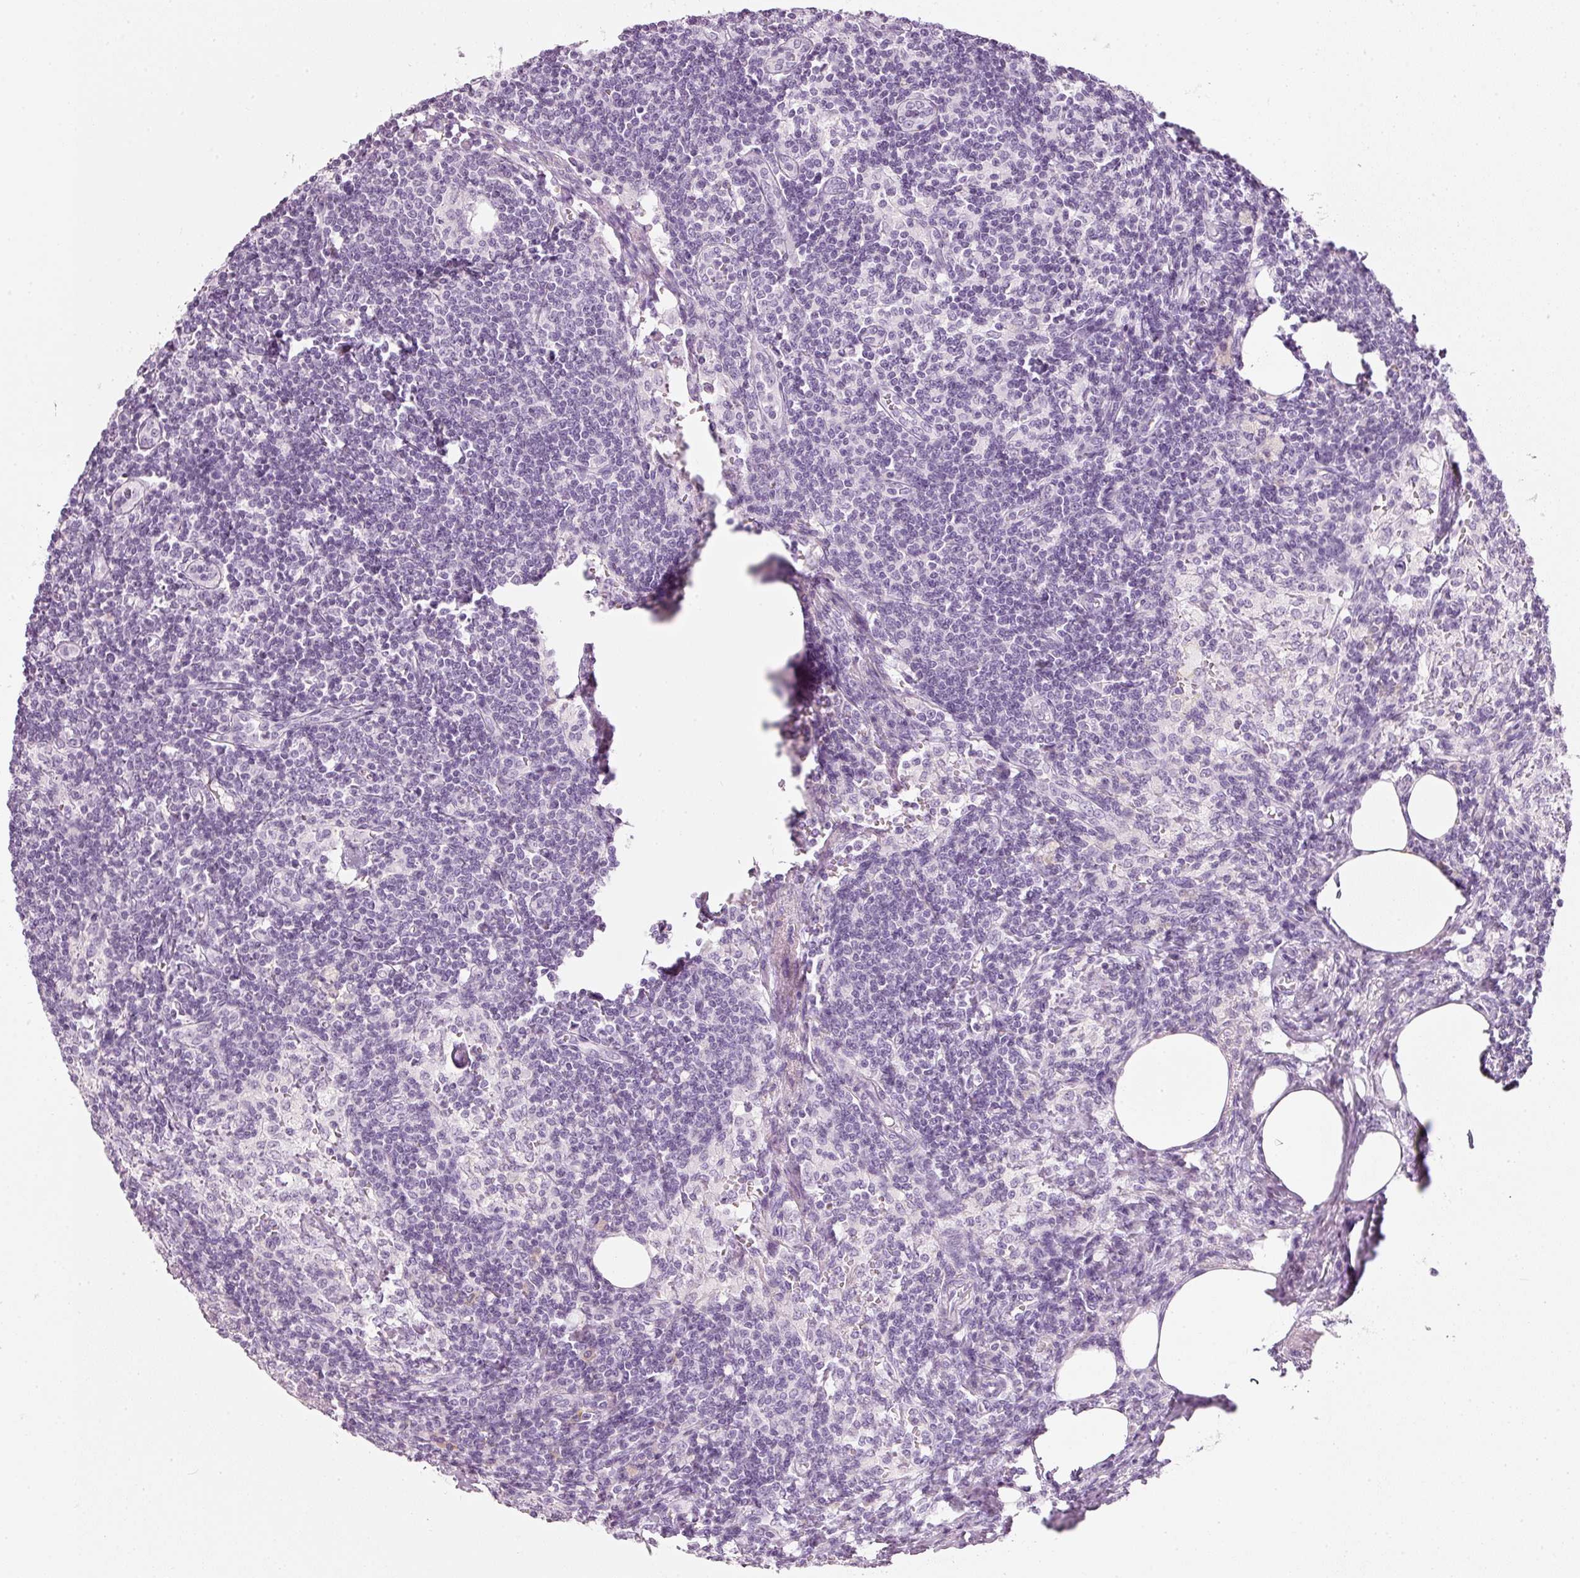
{"staining": {"intensity": "negative", "quantity": "none", "location": "none"}, "tissue": "lymph node", "cell_type": "Non-germinal center cells", "image_type": "normal", "snomed": [{"axis": "morphology", "description": "Normal tissue, NOS"}, {"axis": "topography", "description": "Lymph node"}], "caption": "An immunohistochemistry image of unremarkable lymph node is shown. There is no staining in non-germinal center cells of lymph node.", "gene": "VCAM1", "patient": {"sex": "female", "age": 59}}